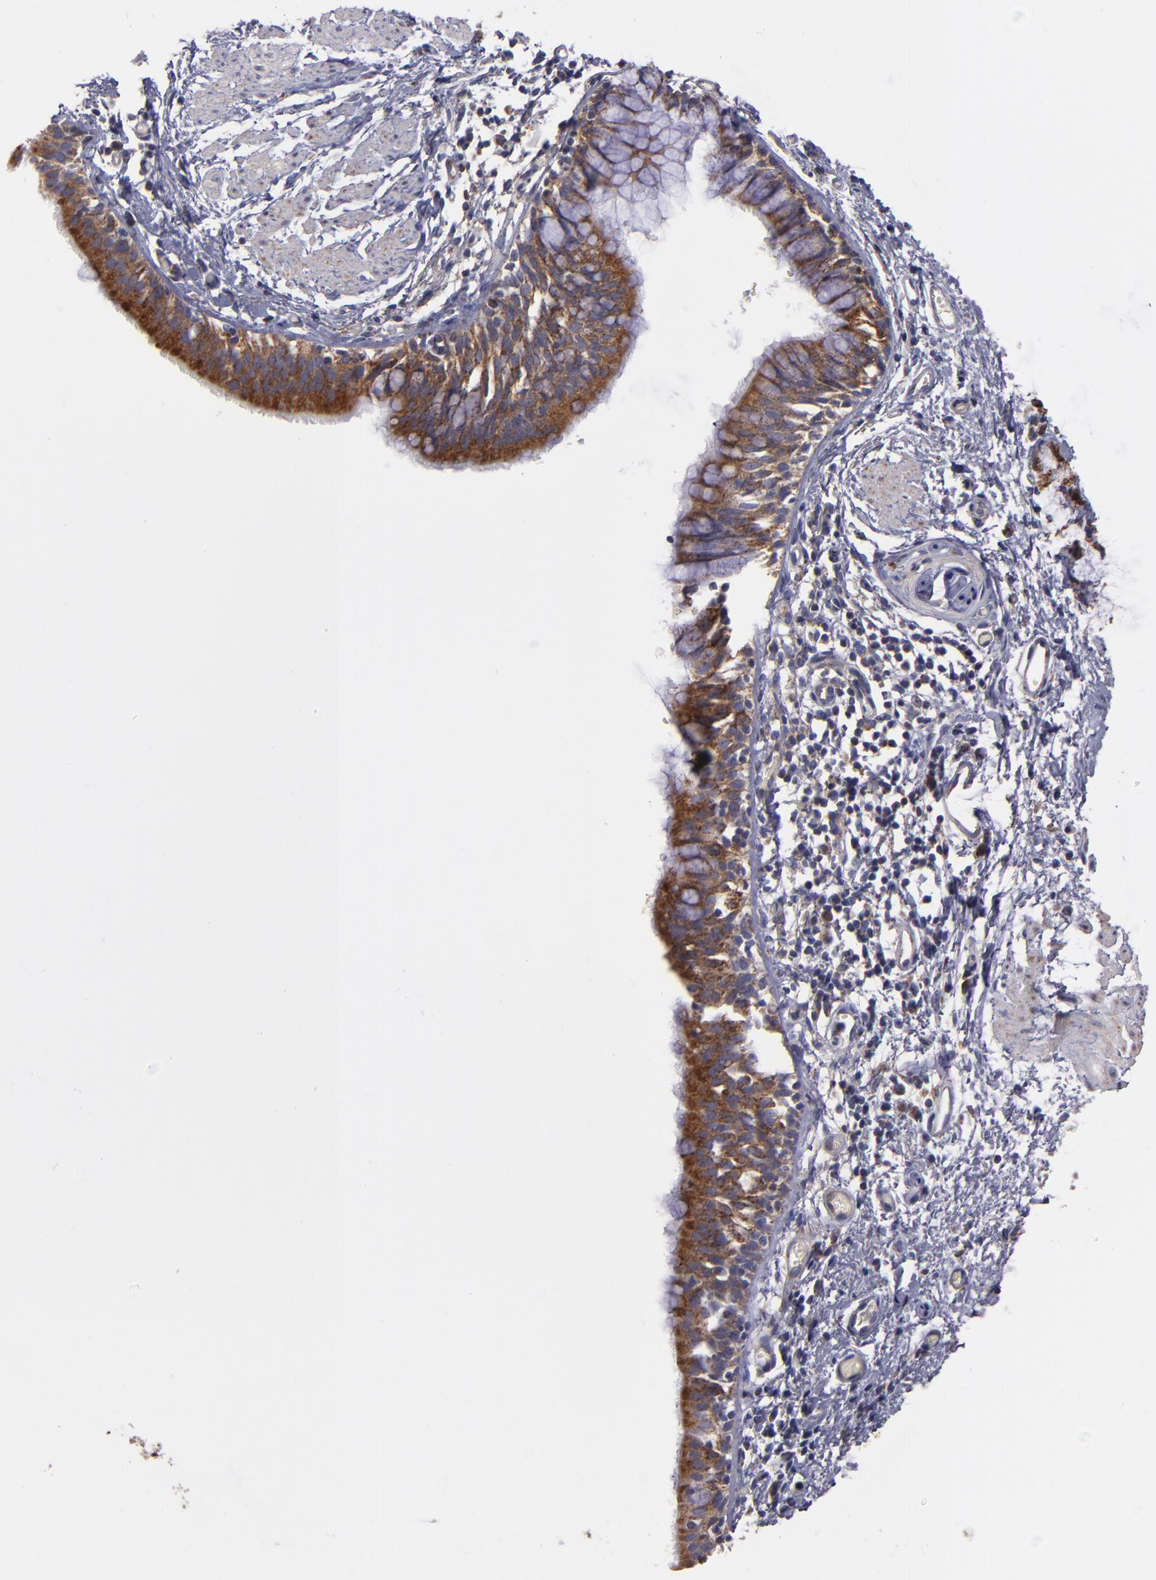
{"staining": {"intensity": "strong", "quantity": ">75%", "location": "cytoplasmic/membranous"}, "tissue": "bronchus", "cell_type": "Respiratory epithelial cells", "image_type": "normal", "snomed": [{"axis": "morphology", "description": "Normal tissue, NOS"}, {"axis": "topography", "description": "Lymph node of abdomen"}, {"axis": "topography", "description": "Lymph node of pelvis"}], "caption": "Brown immunohistochemical staining in unremarkable human bronchus displays strong cytoplasmic/membranous positivity in approximately >75% of respiratory epithelial cells.", "gene": "CLTA", "patient": {"sex": "female", "age": 65}}